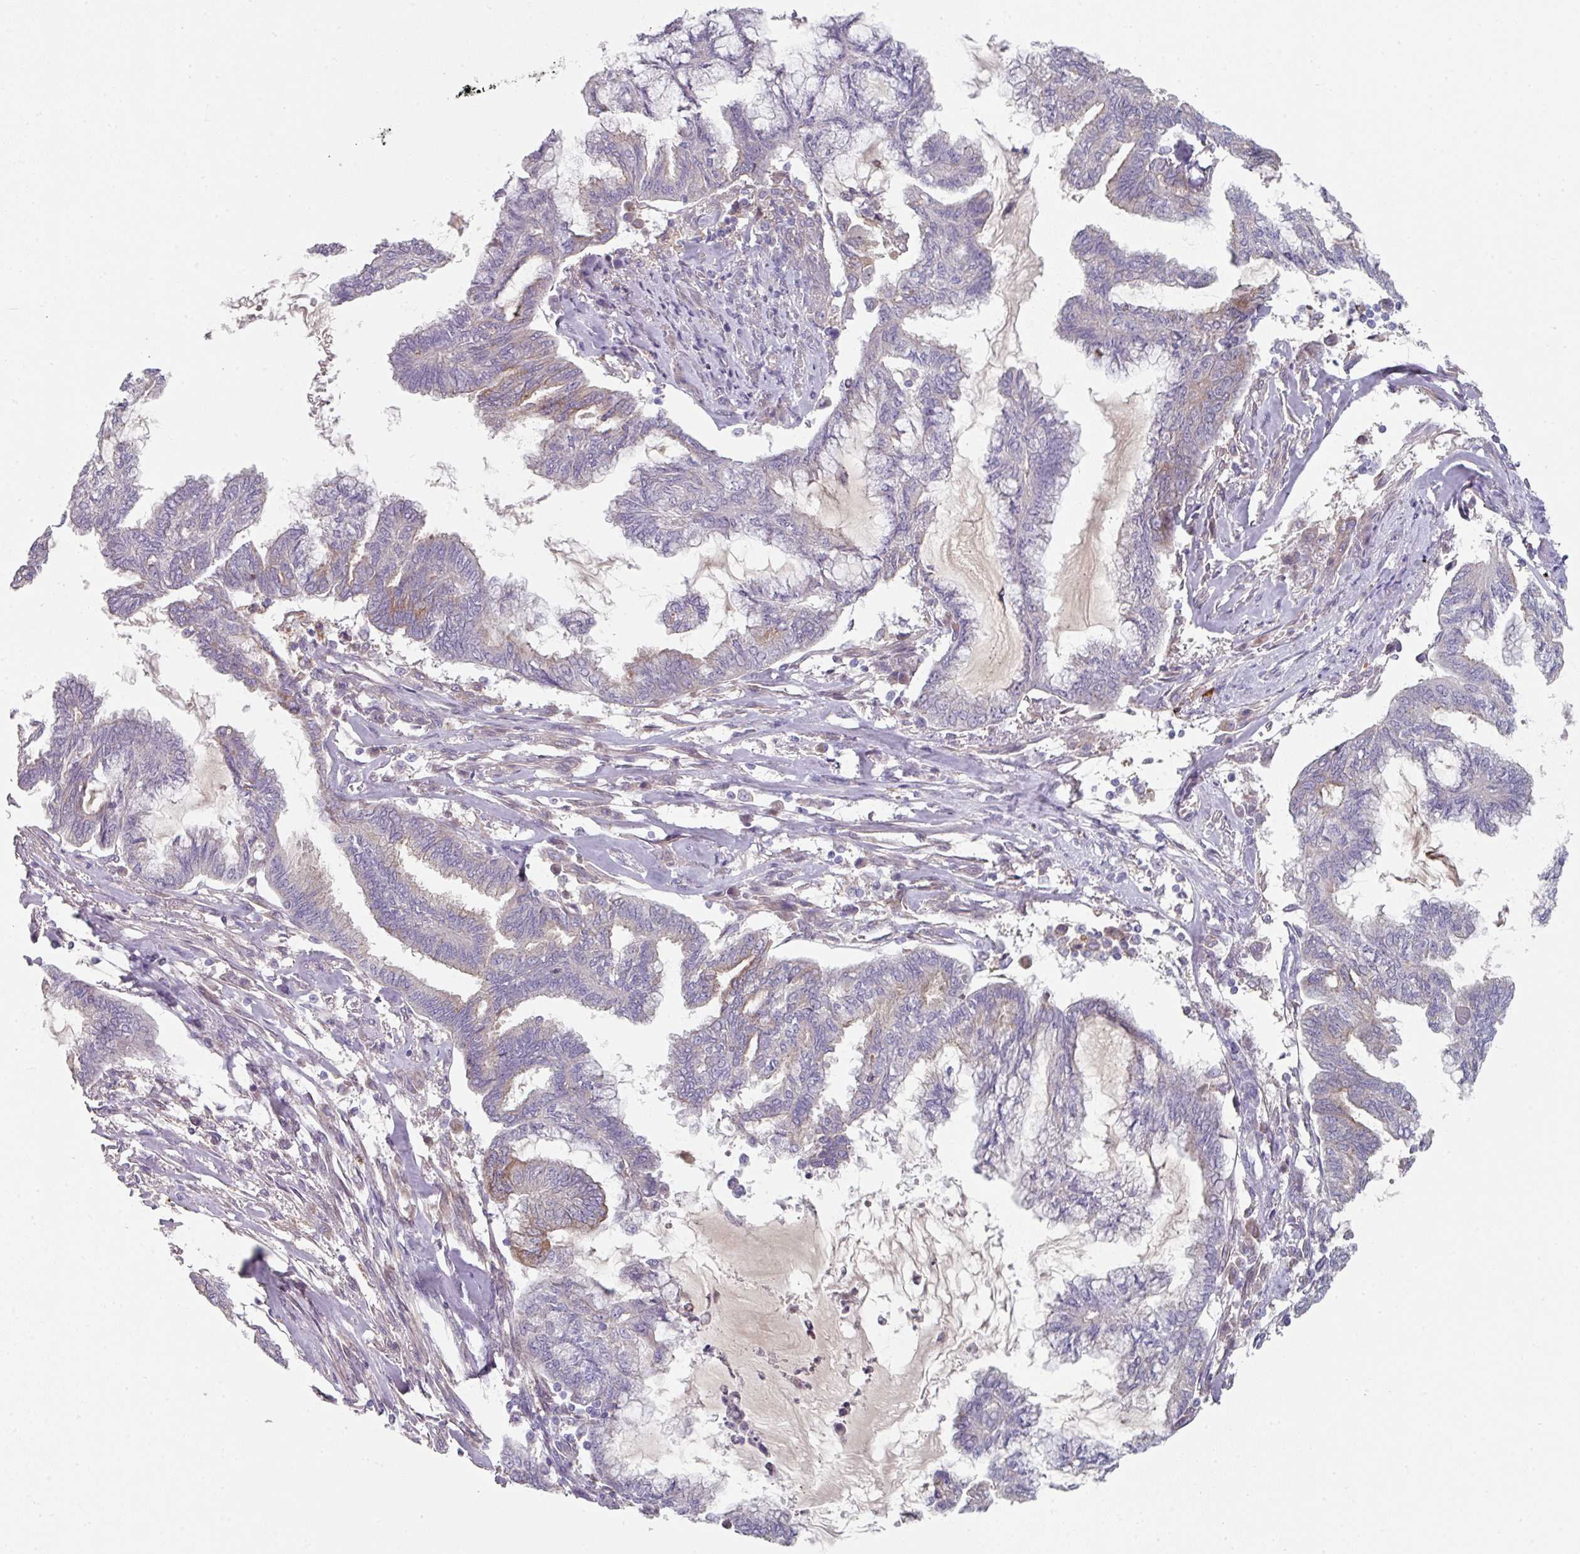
{"staining": {"intensity": "weak", "quantity": "<25%", "location": "cytoplasmic/membranous"}, "tissue": "endometrial cancer", "cell_type": "Tumor cells", "image_type": "cancer", "snomed": [{"axis": "morphology", "description": "Adenocarcinoma, NOS"}, {"axis": "topography", "description": "Endometrium"}], "caption": "Tumor cells show no significant expression in endometrial cancer (adenocarcinoma).", "gene": "WSB2", "patient": {"sex": "female", "age": 86}}